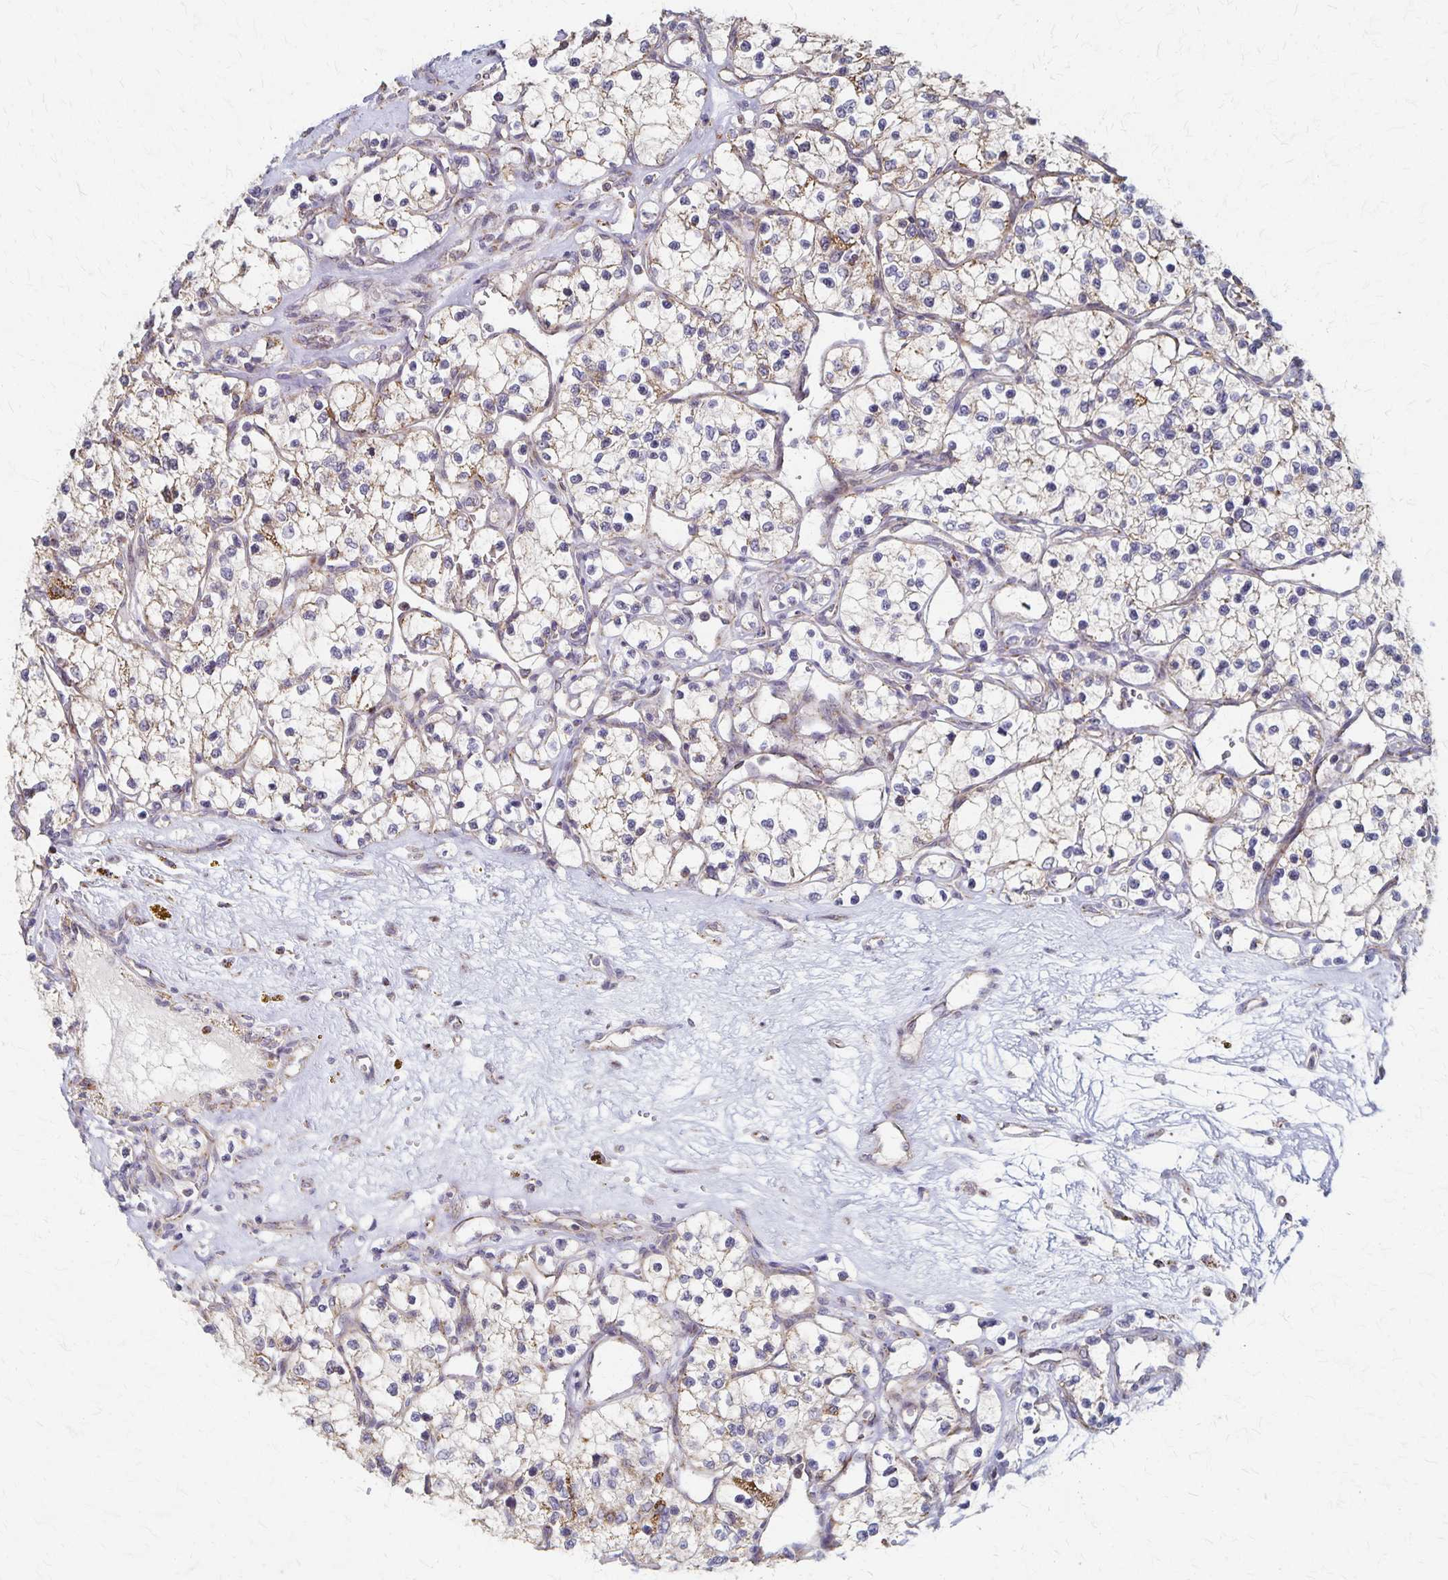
{"staining": {"intensity": "weak", "quantity": "25%-75%", "location": "cytoplasmic/membranous"}, "tissue": "renal cancer", "cell_type": "Tumor cells", "image_type": "cancer", "snomed": [{"axis": "morphology", "description": "Adenocarcinoma, NOS"}, {"axis": "topography", "description": "Kidney"}], "caption": "DAB (3,3'-diaminobenzidine) immunohistochemical staining of renal adenocarcinoma shows weak cytoplasmic/membranous protein staining in about 25%-75% of tumor cells. Nuclei are stained in blue.", "gene": "DYRK4", "patient": {"sex": "female", "age": 69}}